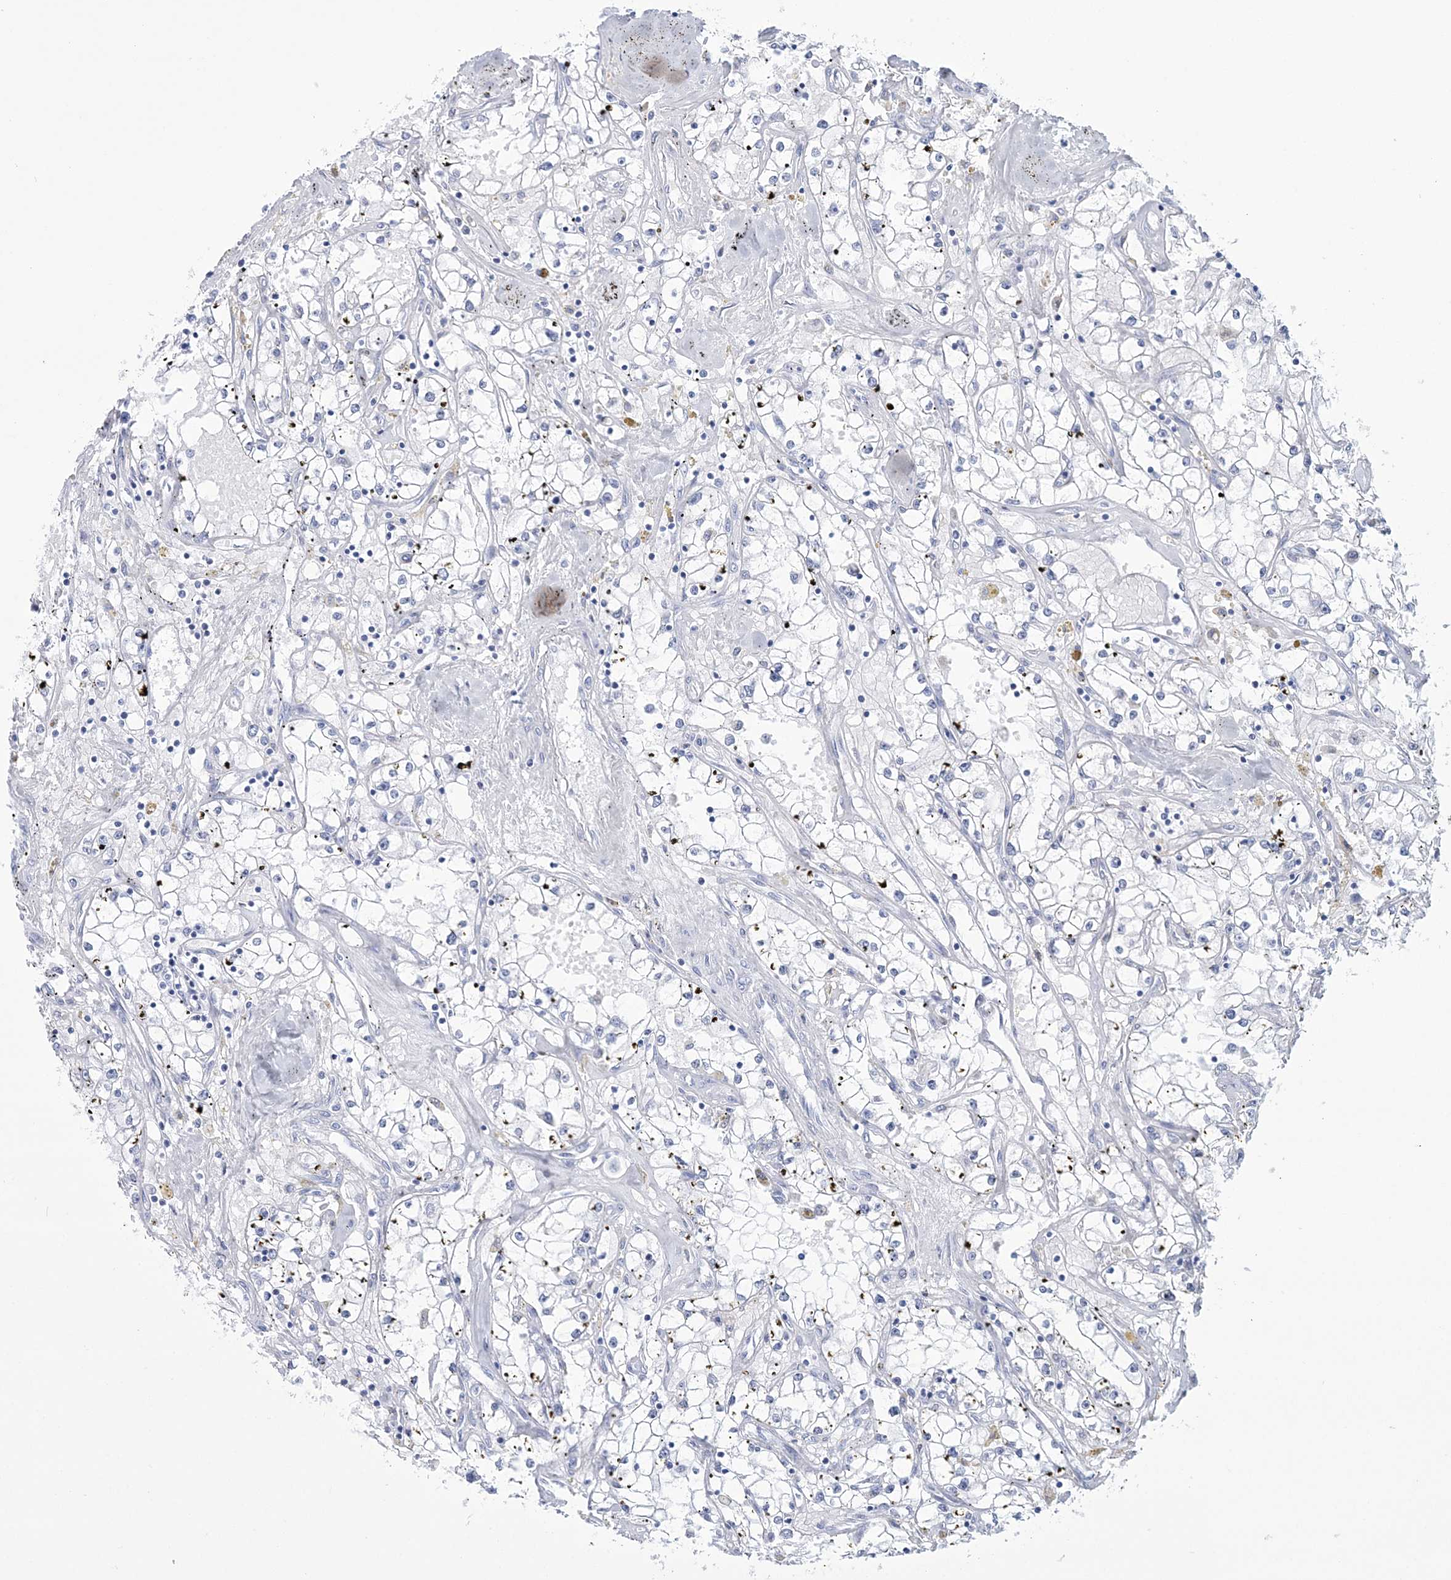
{"staining": {"intensity": "negative", "quantity": "none", "location": "none"}, "tissue": "renal cancer", "cell_type": "Tumor cells", "image_type": "cancer", "snomed": [{"axis": "morphology", "description": "Adenocarcinoma, NOS"}, {"axis": "topography", "description": "Kidney"}], "caption": "Tumor cells are negative for protein expression in human renal cancer (adenocarcinoma).", "gene": "DPCD", "patient": {"sex": "male", "age": 56}}